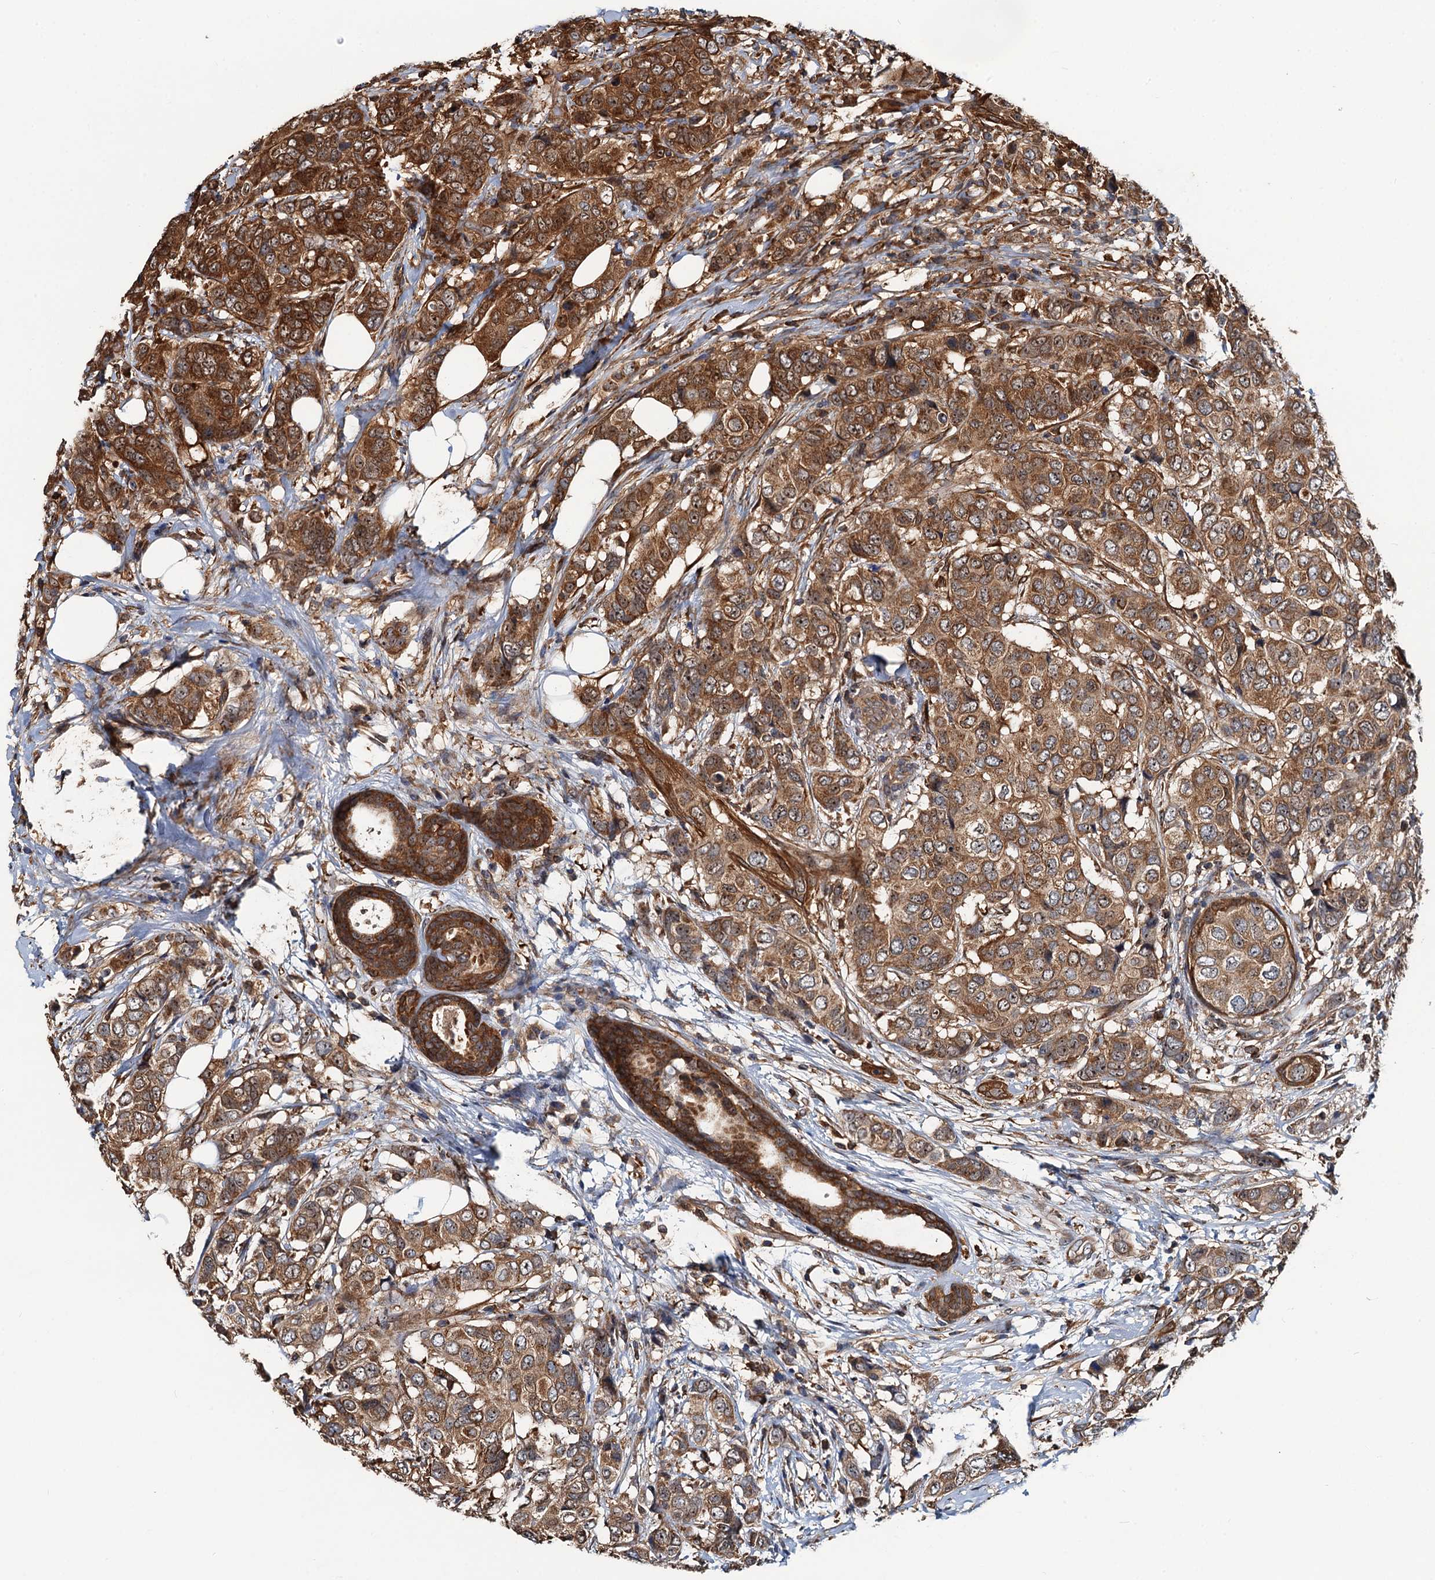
{"staining": {"intensity": "strong", "quantity": ">75%", "location": "cytoplasmic/membranous"}, "tissue": "breast cancer", "cell_type": "Tumor cells", "image_type": "cancer", "snomed": [{"axis": "morphology", "description": "Lobular carcinoma"}, {"axis": "topography", "description": "Breast"}], "caption": "Protein staining of breast lobular carcinoma tissue exhibits strong cytoplasmic/membranous expression in about >75% of tumor cells.", "gene": "USP6NL", "patient": {"sex": "female", "age": 51}}